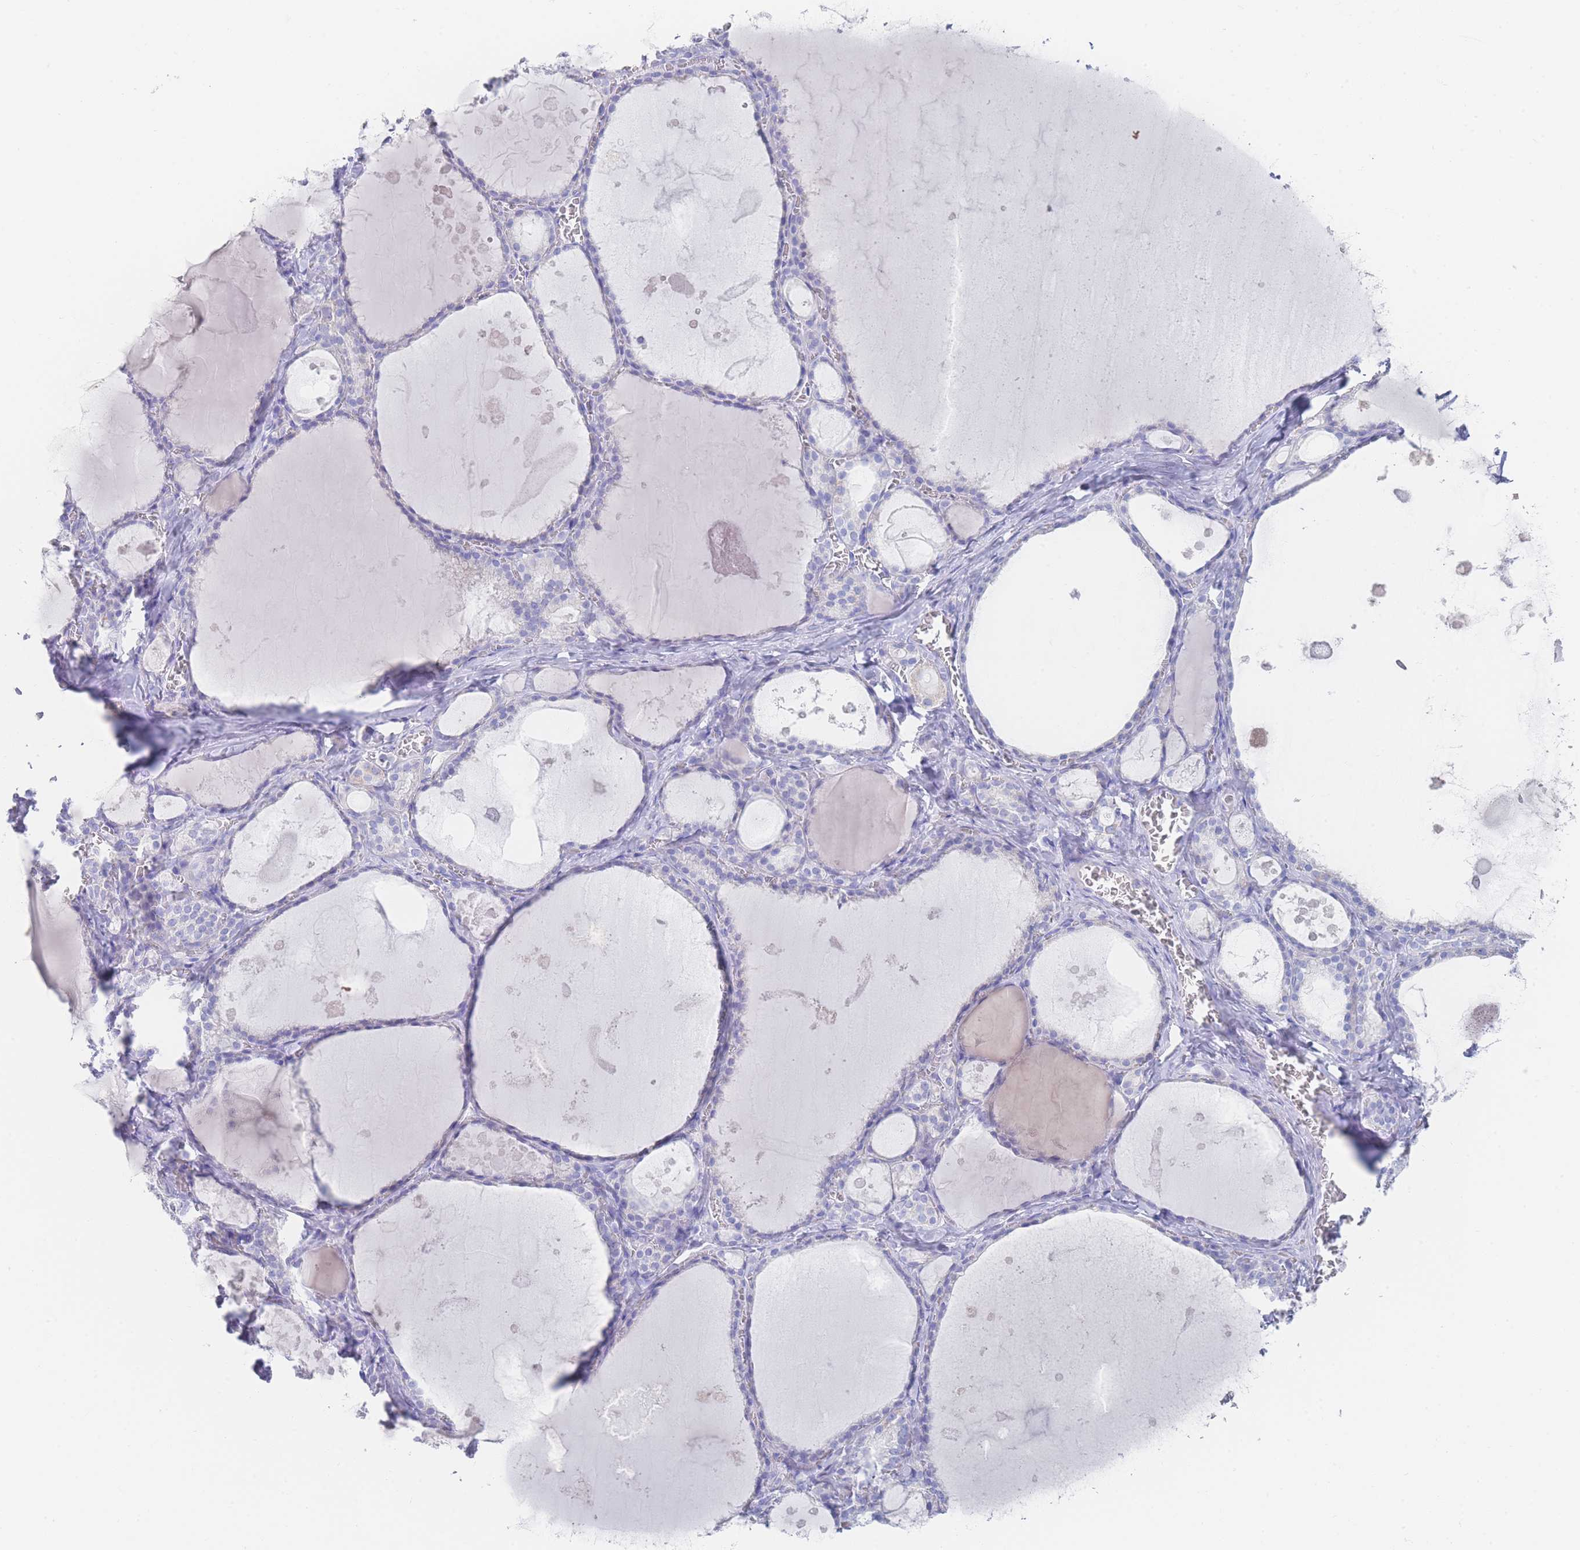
{"staining": {"intensity": "negative", "quantity": "none", "location": "none"}, "tissue": "thyroid gland", "cell_type": "Glandular cells", "image_type": "normal", "snomed": [{"axis": "morphology", "description": "Normal tissue, NOS"}, {"axis": "topography", "description": "Thyroid gland"}], "caption": "A high-resolution photomicrograph shows immunohistochemistry (IHC) staining of benign thyroid gland, which displays no significant positivity in glandular cells. (DAB immunohistochemistry (IHC), high magnification).", "gene": "LRRC37A2", "patient": {"sex": "male", "age": 56}}